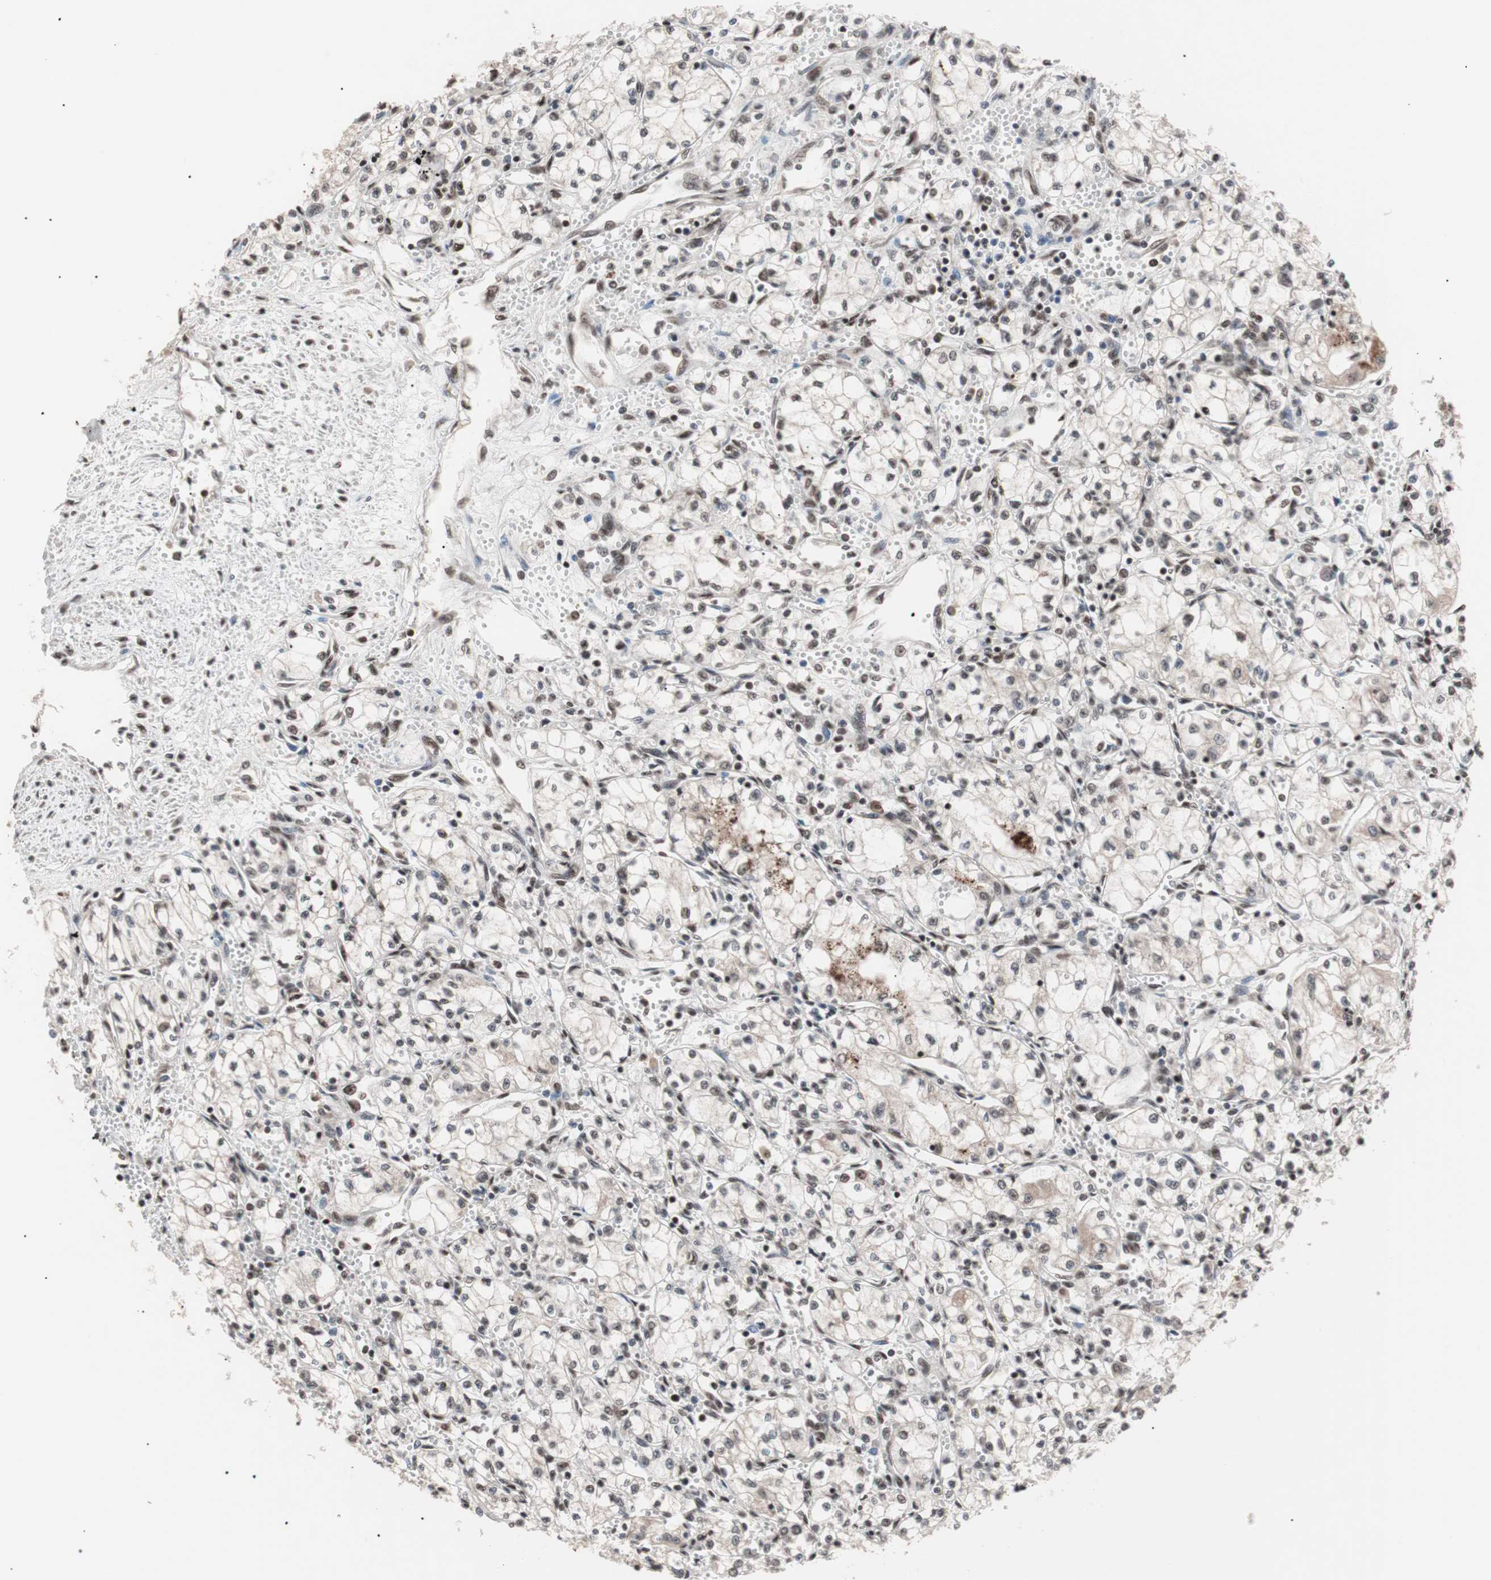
{"staining": {"intensity": "moderate", "quantity": ">75%", "location": "nuclear"}, "tissue": "renal cancer", "cell_type": "Tumor cells", "image_type": "cancer", "snomed": [{"axis": "morphology", "description": "Normal tissue, NOS"}, {"axis": "morphology", "description": "Adenocarcinoma, NOS"}, {"axis": "topography", "description": "Kidney"}], "caption": "Adenocarcinoma (renal) tissue demonstrates moderate nuclear staining in about >75% of tumor cells", "gene": "CHAMP1", "patient": {"sex": "male", "age": 59}}